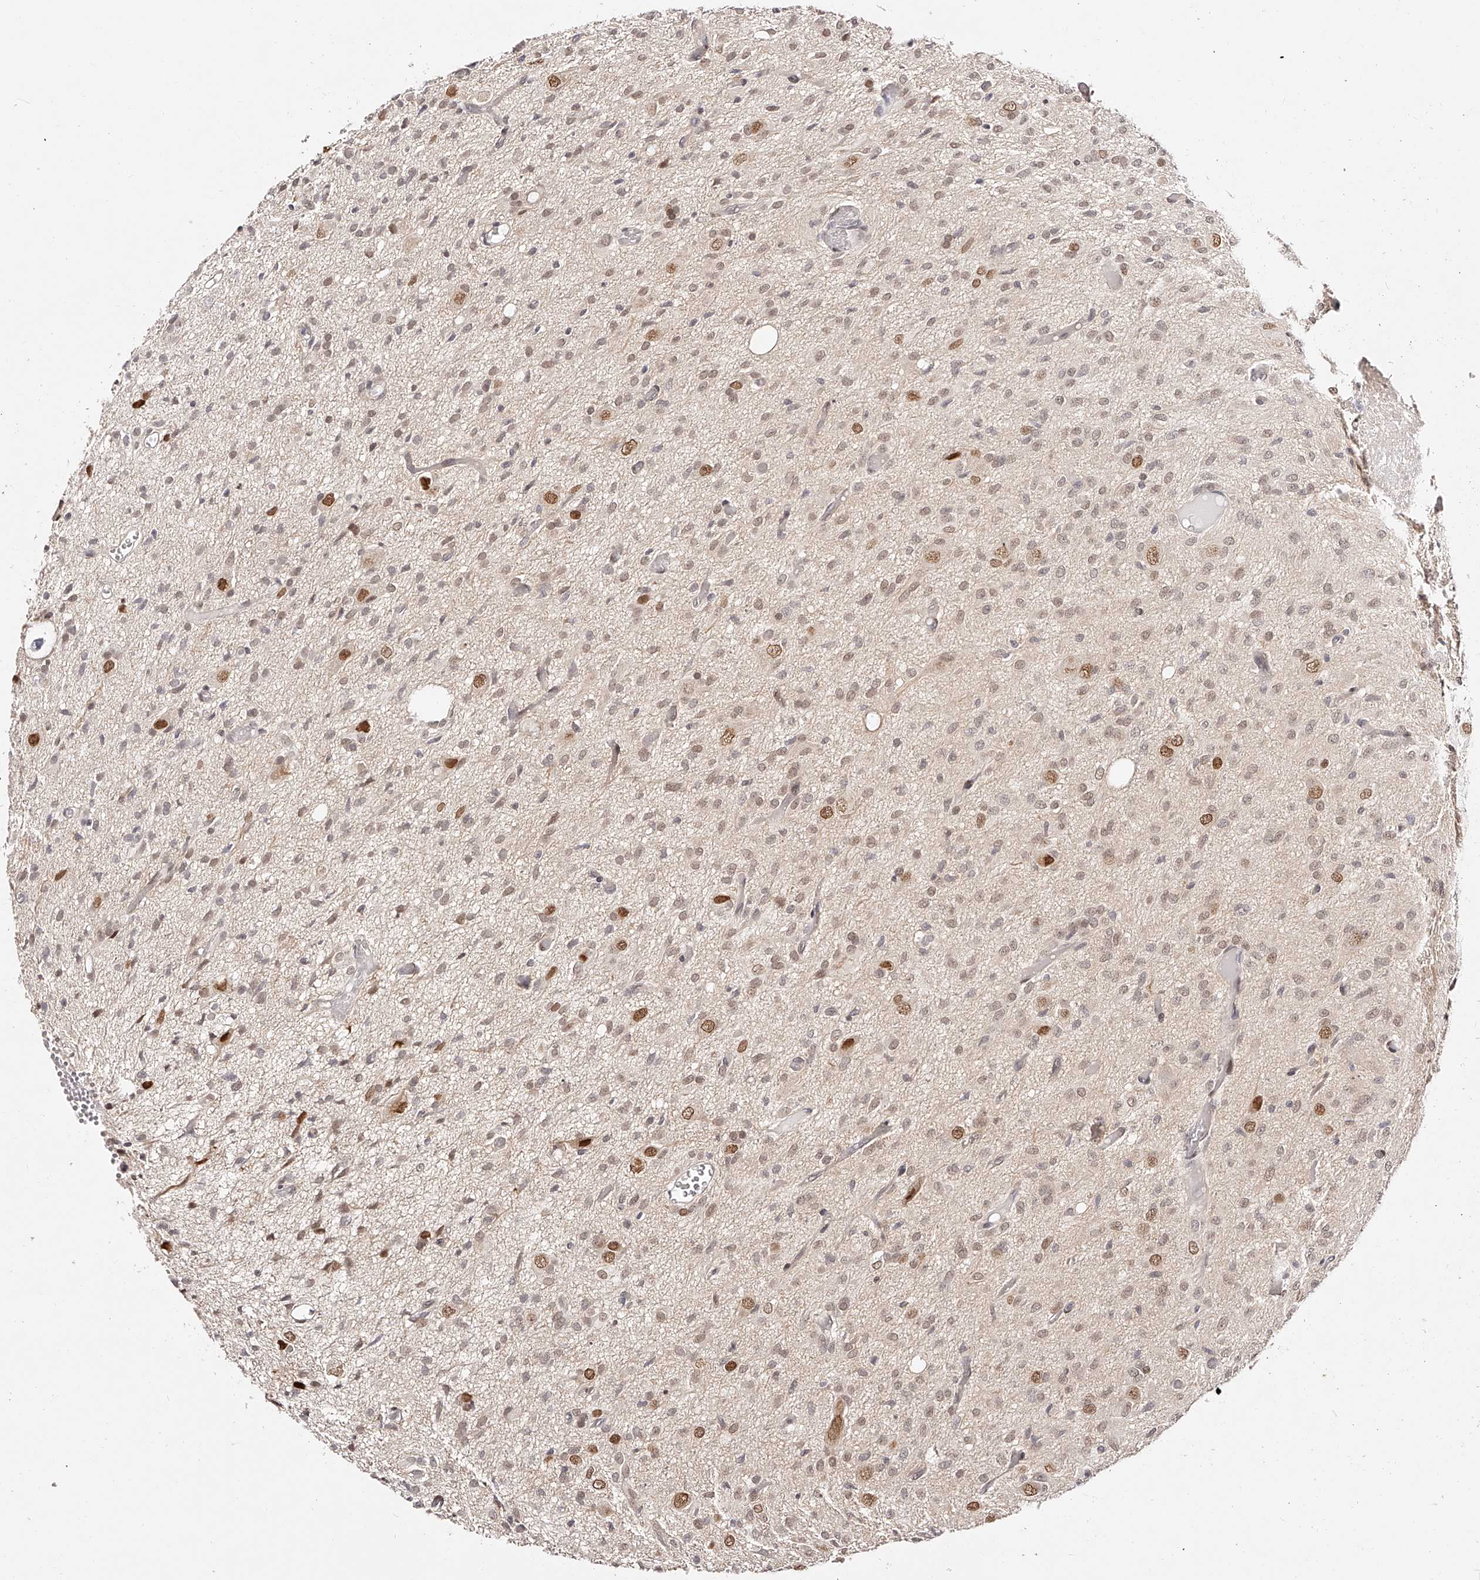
{"staining": {"intensity": "moderate", "quantity": ">75%", "location": "nuclear"}, "tissue": "glioma", "cell_type": "Tumor cells", "image_type": "cancer", "snomed": [{"axis": "morphology", "description": "Glioma, malignant, High grade"}, {"axis": "topography", "description": "Brain"}], "caption": "The histopathology image displays a brown stain indicating the presence of a protein in the nuclear of tumor cells in glioma.", "gene": "USF3", "patient": {"sex": "female", "age": 59}}